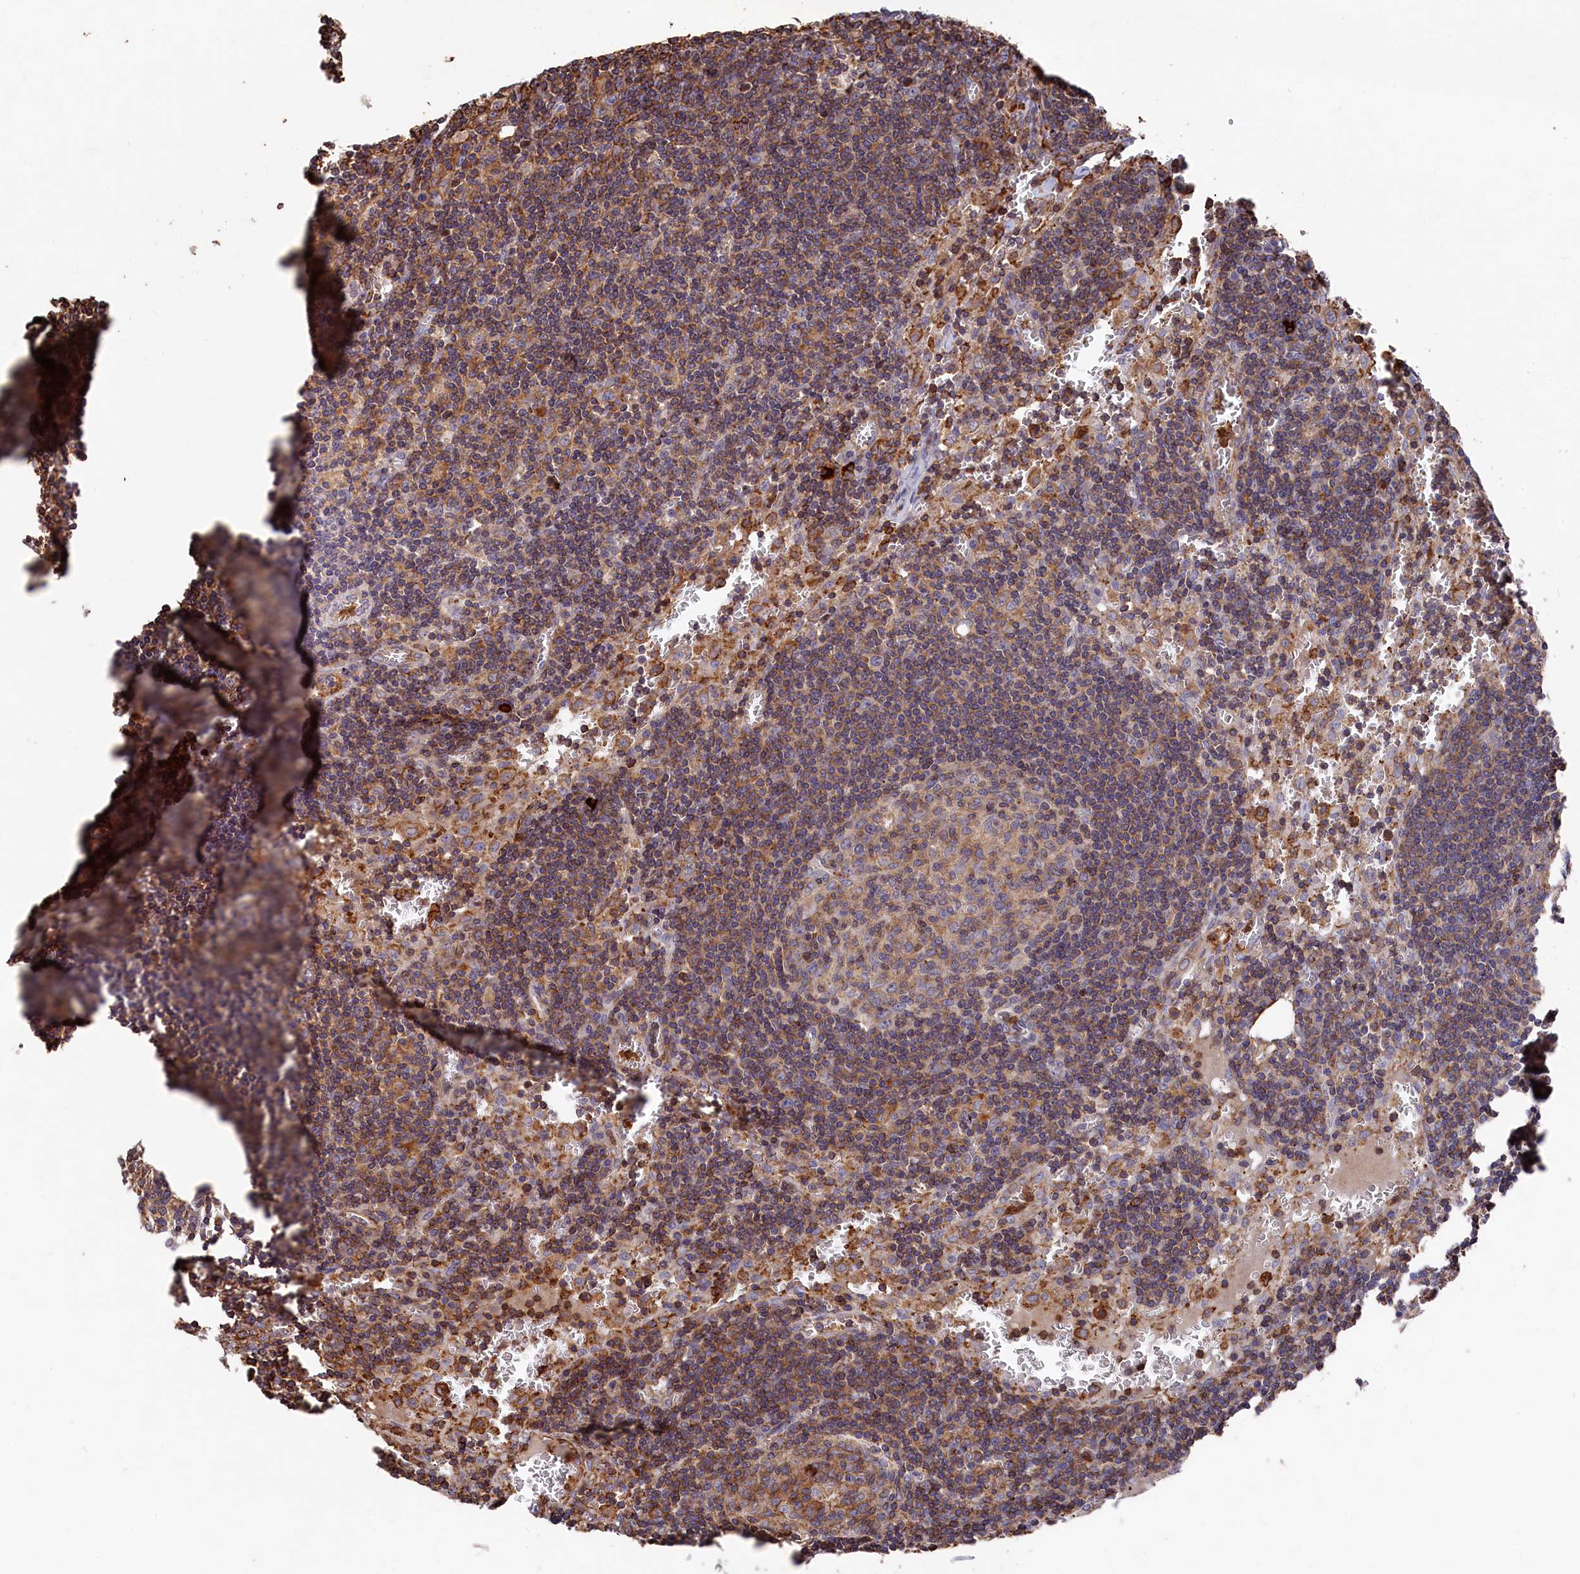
{"staining": {"intensity": "weak", "quantity": "25%-75%", "location": "cytoplasmic/membranous"}, "tissue": "lymph node", "cell_type": "Germinal center cells", "image_type": "normal", "snomed": [{"axis": "morphology", "description": "Normal tissue, NOS"}, {"axis": "topography", "description": "Lymph node"}], "caption": "Protein analysis of unremarkable lymph node exhibits weak cytoplasmic/membranous staining in approximately 25%-75% of germinal center cells.", "gene": "RAPSN", "patient": {"sex": "female", "age": 73}}